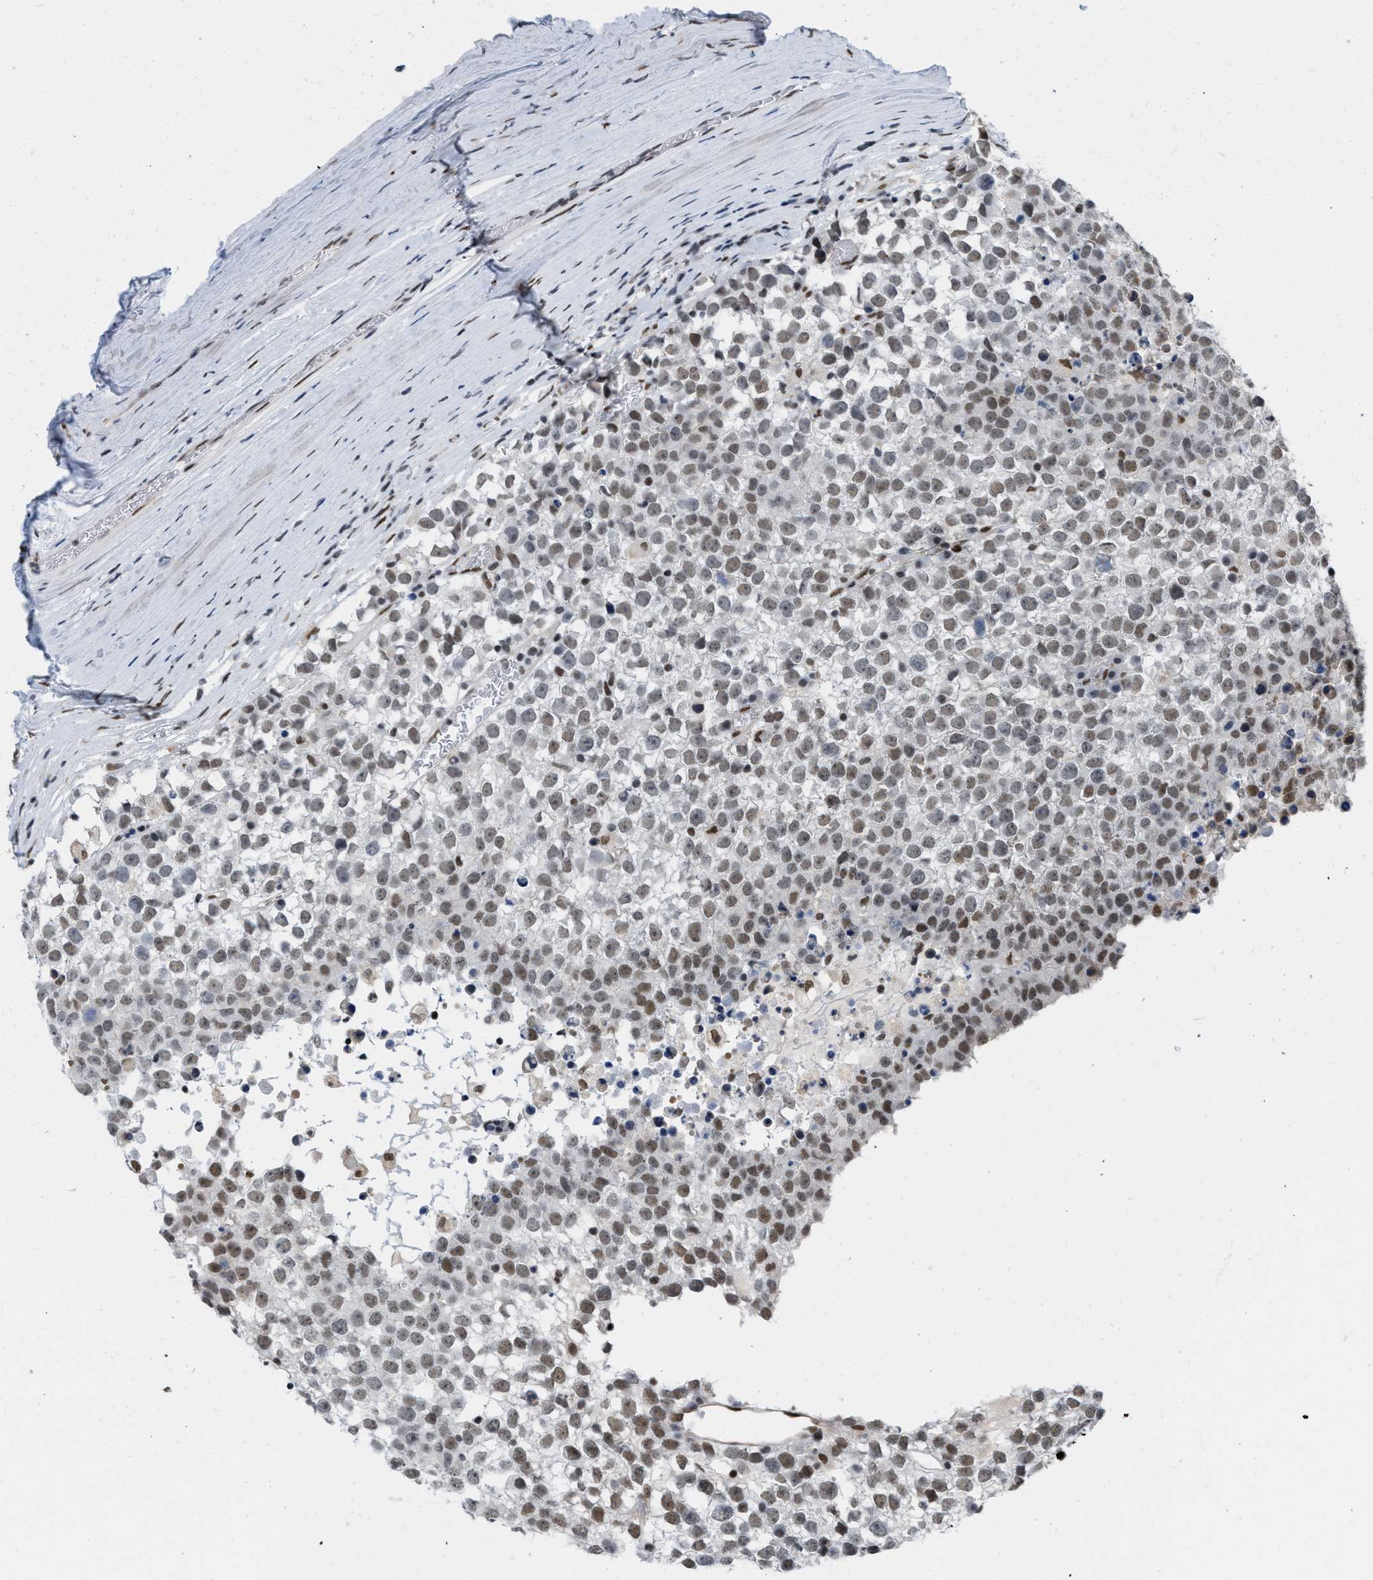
{"staining": {"intensity": "weak", "quantity": ">75%", "location": "nuclear"}, "tissue": "testis cancer", "cell_type": "Tumor cells", "image_type": "cancer", "snomed": [{"axis": "morphology", "description": "Seminoma, NOS"}, {"axis": "topography", "description": "Testis"}], "caption": "Immunohistochemistry (IHC) of testis seminoma reveals low levels of weak nuclear positivity in about >75% of tumor cells. Nuclei are stained in blue.", "gene": "MIER1", "patient": {"sex": "male", "age": 65}}